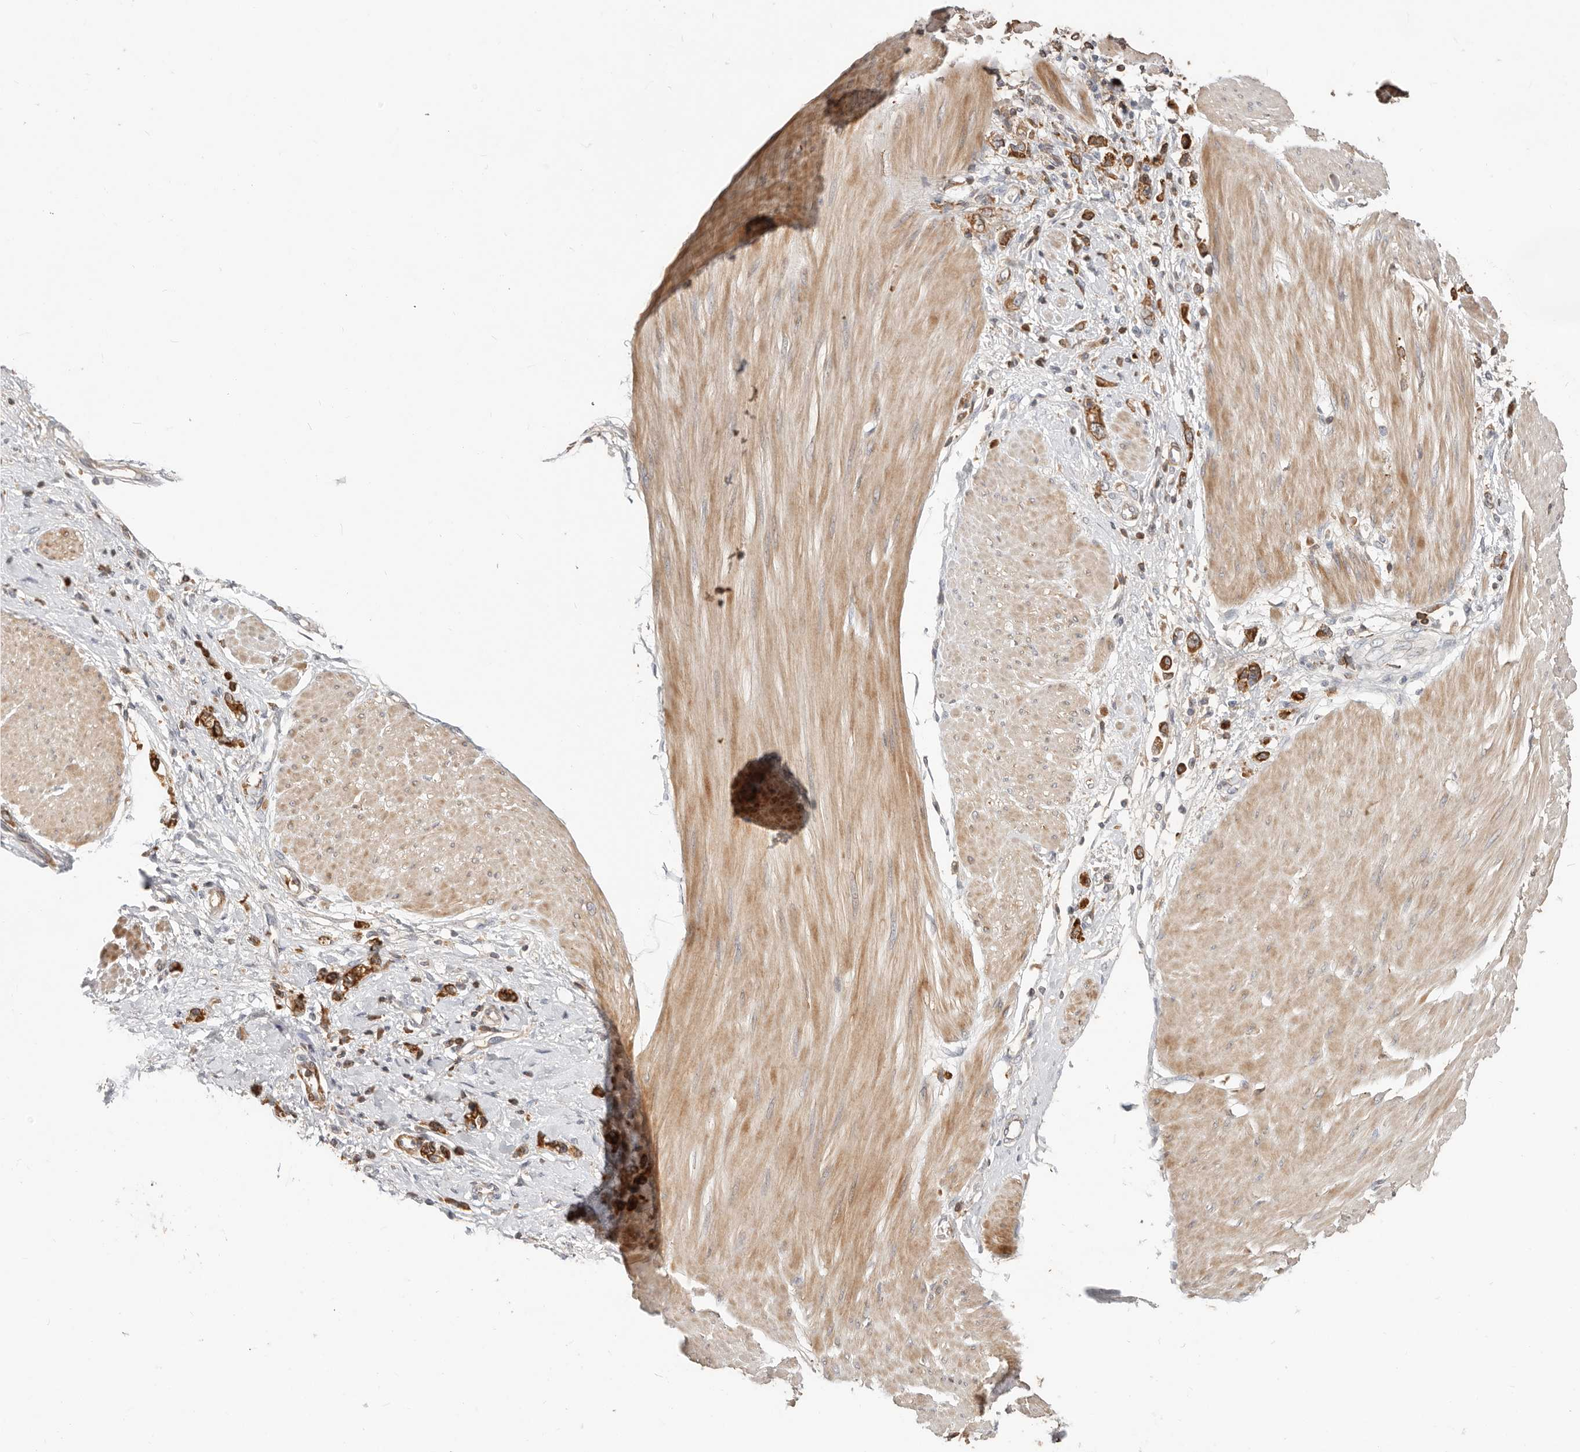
{"staining": {"intensity": "moderate", "quantity": ">75%", "location": "cytoplasmic/membranous"}, "tissue": "stomach cancer", "cell_type": "Tumor cells", "image_type": "cancer", "snomed": [{"axis": "morphology", "description": "Adenocarcinoma, NOS"}, {"axis": "topography", "description": "Stomach"}], "caption": "A photomicrograph showing moderate cytoplasmic/membranous staining in approximately >75% of tumor cells in adenocarcinoma (stomach), as visualized by brown immunohistochemical staining.", "gene": "MTFR2", "patient": {"sex": "female", "age": 76}}